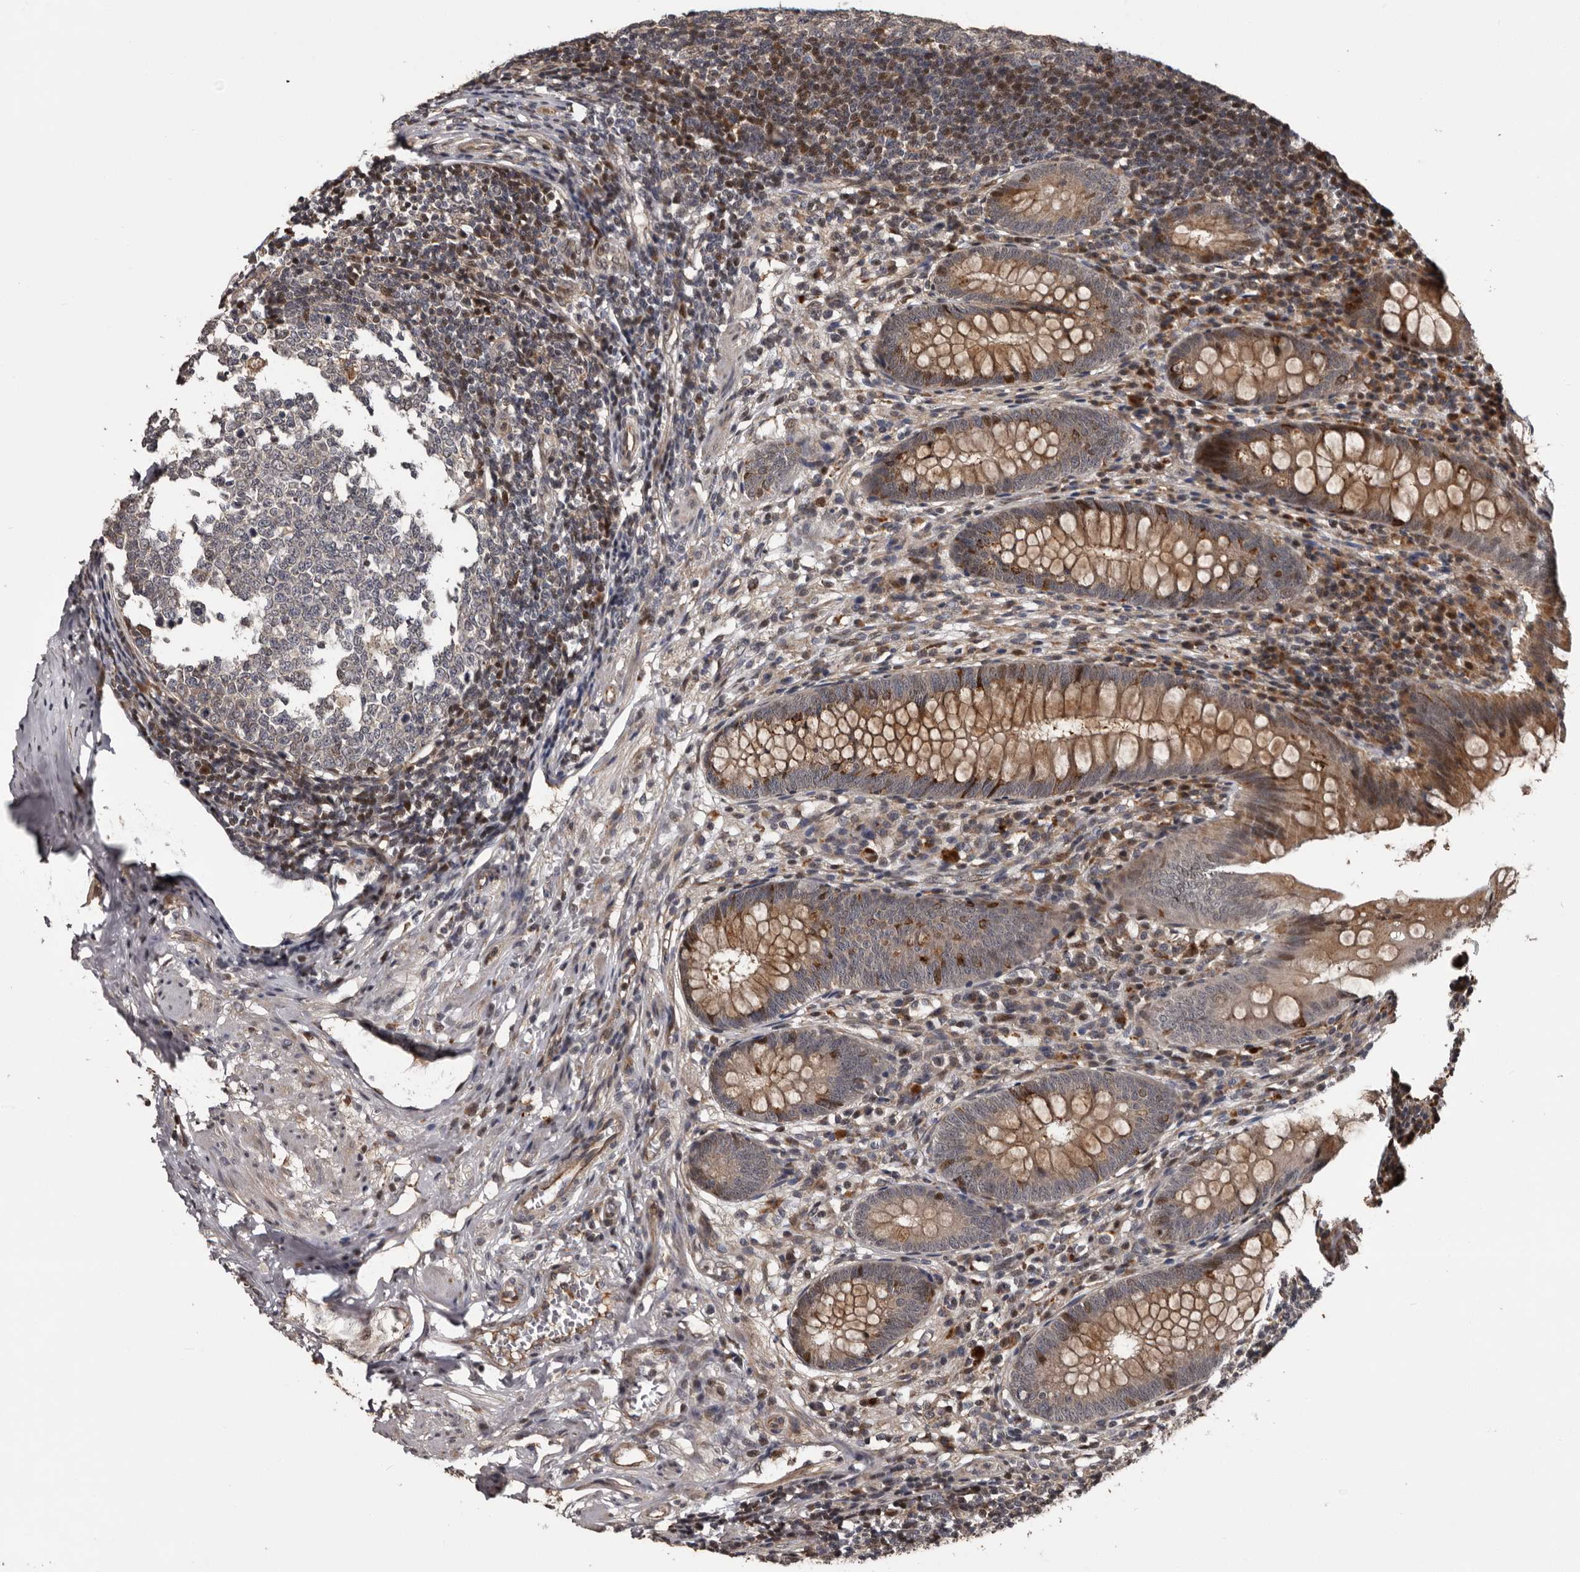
{"staining": {"intensity": "moderate", "quantity": ">75%", "location": "cytoplasmic/membranous"}, "tissue": "appendix", "cell_type": "Glandular cells", "image_type": "normal", "snomed": [{"axis": "morphology", "description": "Normal tissue, NOS"}, {"axis": "topography", "description": "Appendix"}], "caption": "High-power microscopy captured an IHC photomicrograph of normal appendix, revealing moderate cytoplasmic/membranous staining in approximately >75% of glandular cells.", "gene": "SERTAD4", "patient": {"sex": "male", "age": 56}}